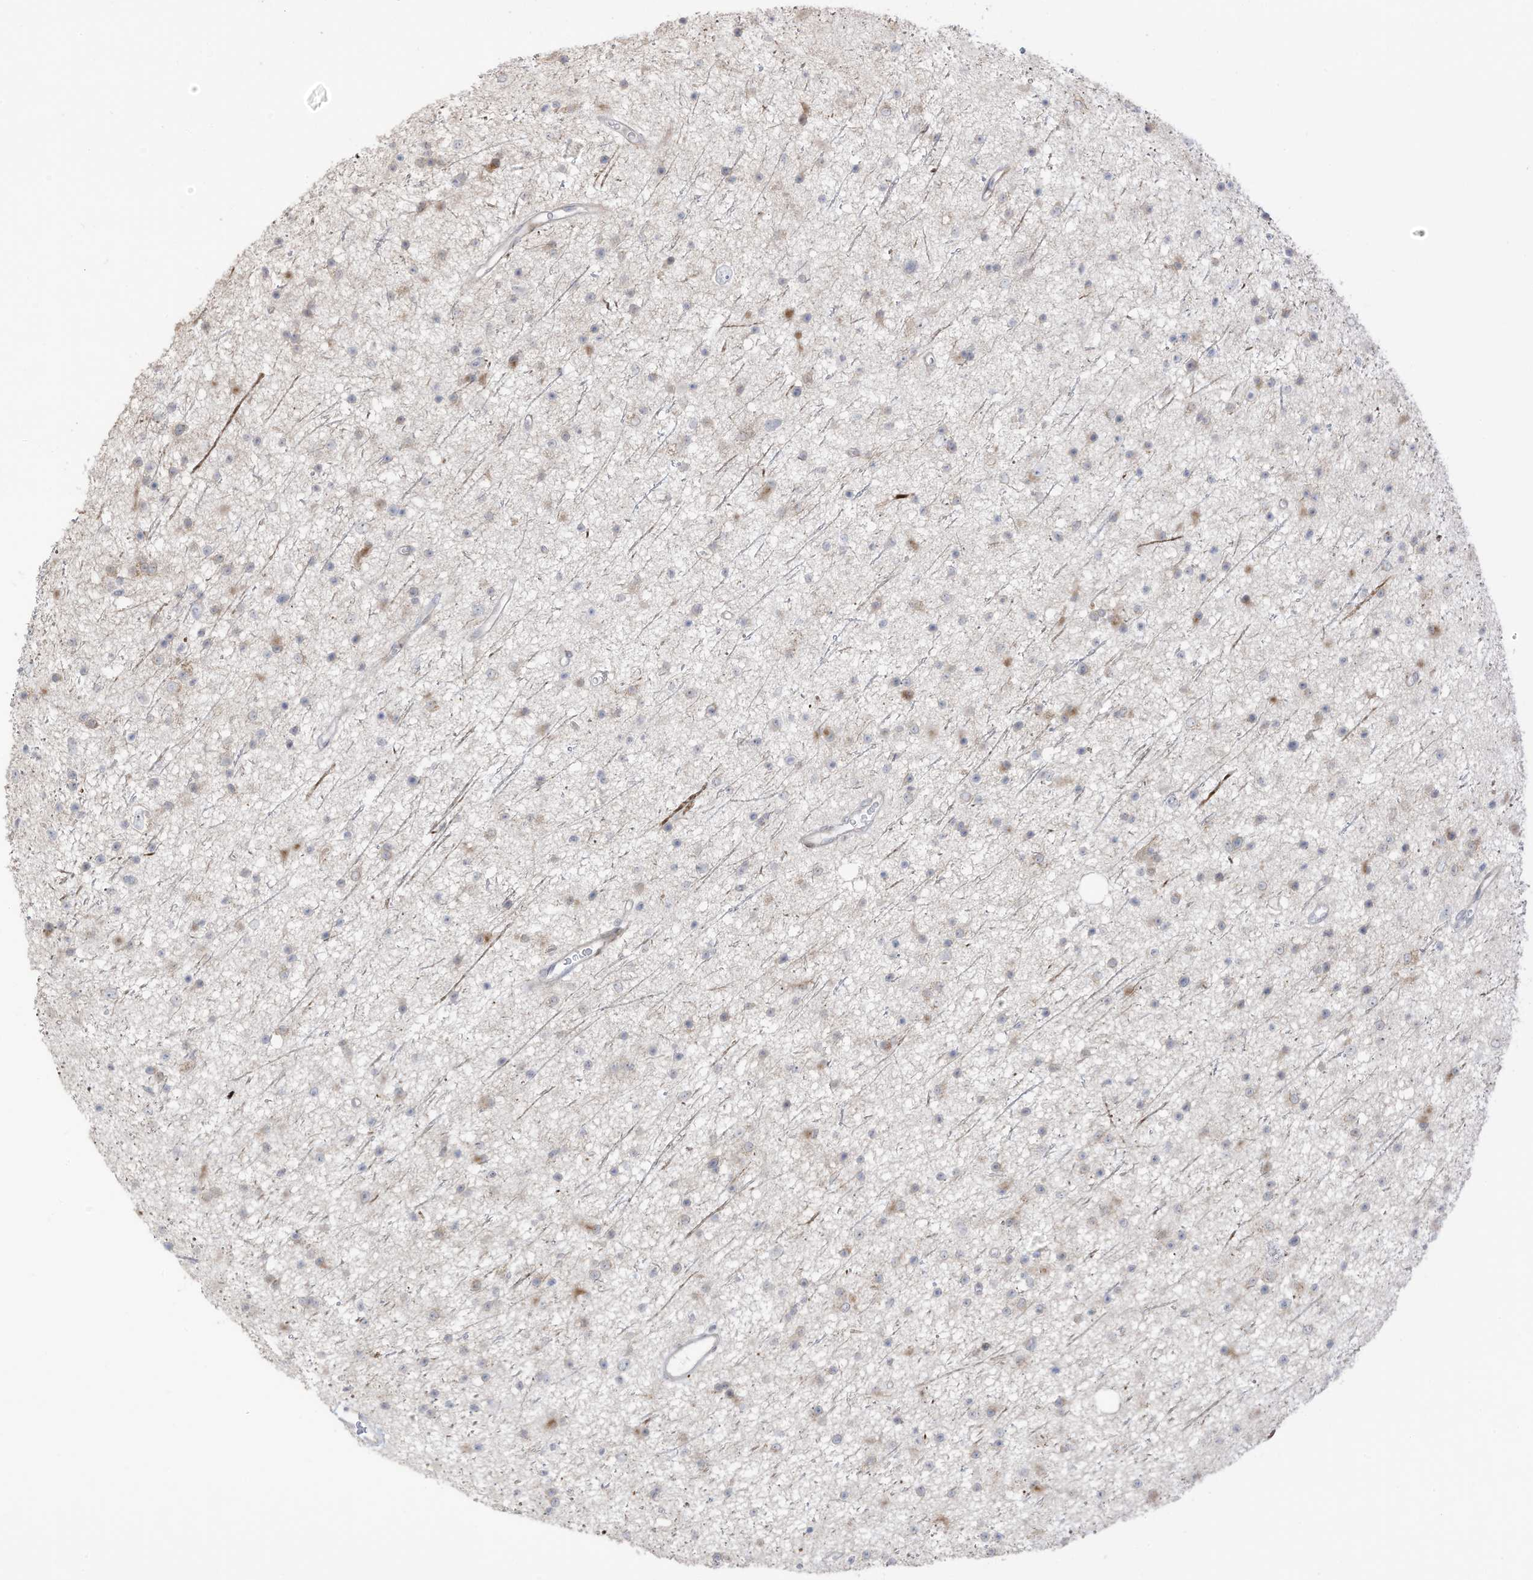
{"staining": {"intensity": "negative", "quantity": "none", "location": "none"}, "tissue": "glioma", "cell_type": "Tumor cells", "image_type": "cancer", "snomed": [{"axis": "morphology", "description": "Glioma, malignant, Low grade"}, {"axis": "topography", "description": "Cerebral cortex"}], "caption": "Immunohistochemical staining of human glioma reveals no significant positivity in tumor cells.", "gene": "ZCWPW2", "patient": {"sex": "female", "age": 39}}